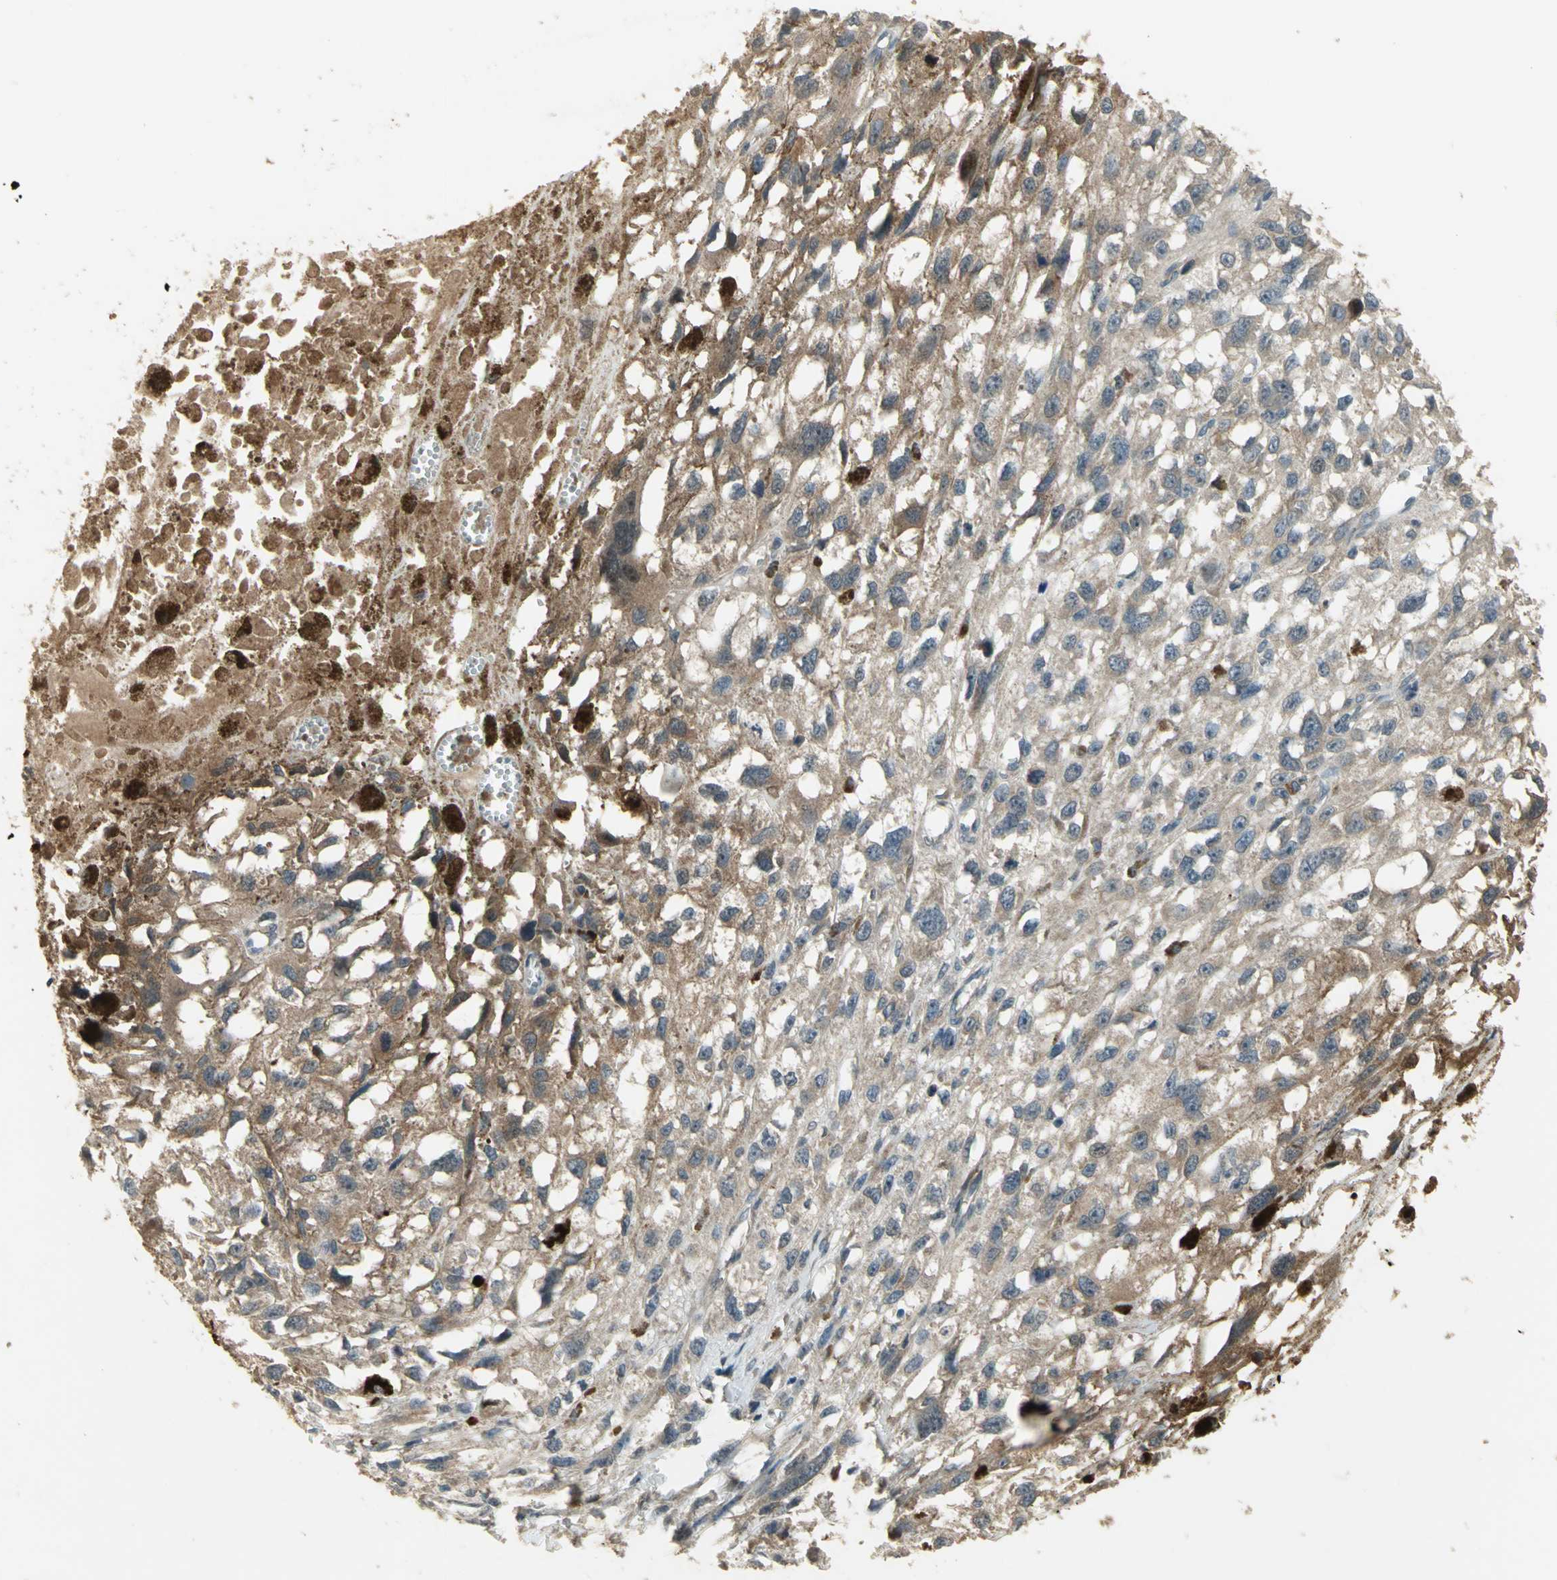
{"staining": {"intensity": "moderate", "quantity": ">75%", "location": "cytoplasmic/membranous"}, "tissue": "melanoma", "cell_type": "Tumor cells", "image_type": "cancer", "snomed": [{"axis": "morphology", "description": "Malignant melanoma, Metastatic site"}, {"axis": "topography", "description": "Lymph node"}], "caption": "Moderate cytoplasmic/membranous expression for a protein is seen in approximately >75% of tumor cells of malignant melanoma (metastatic site) using IHC.", "gene": "AMT", "patient": {"sex": "male", "age": 59}}